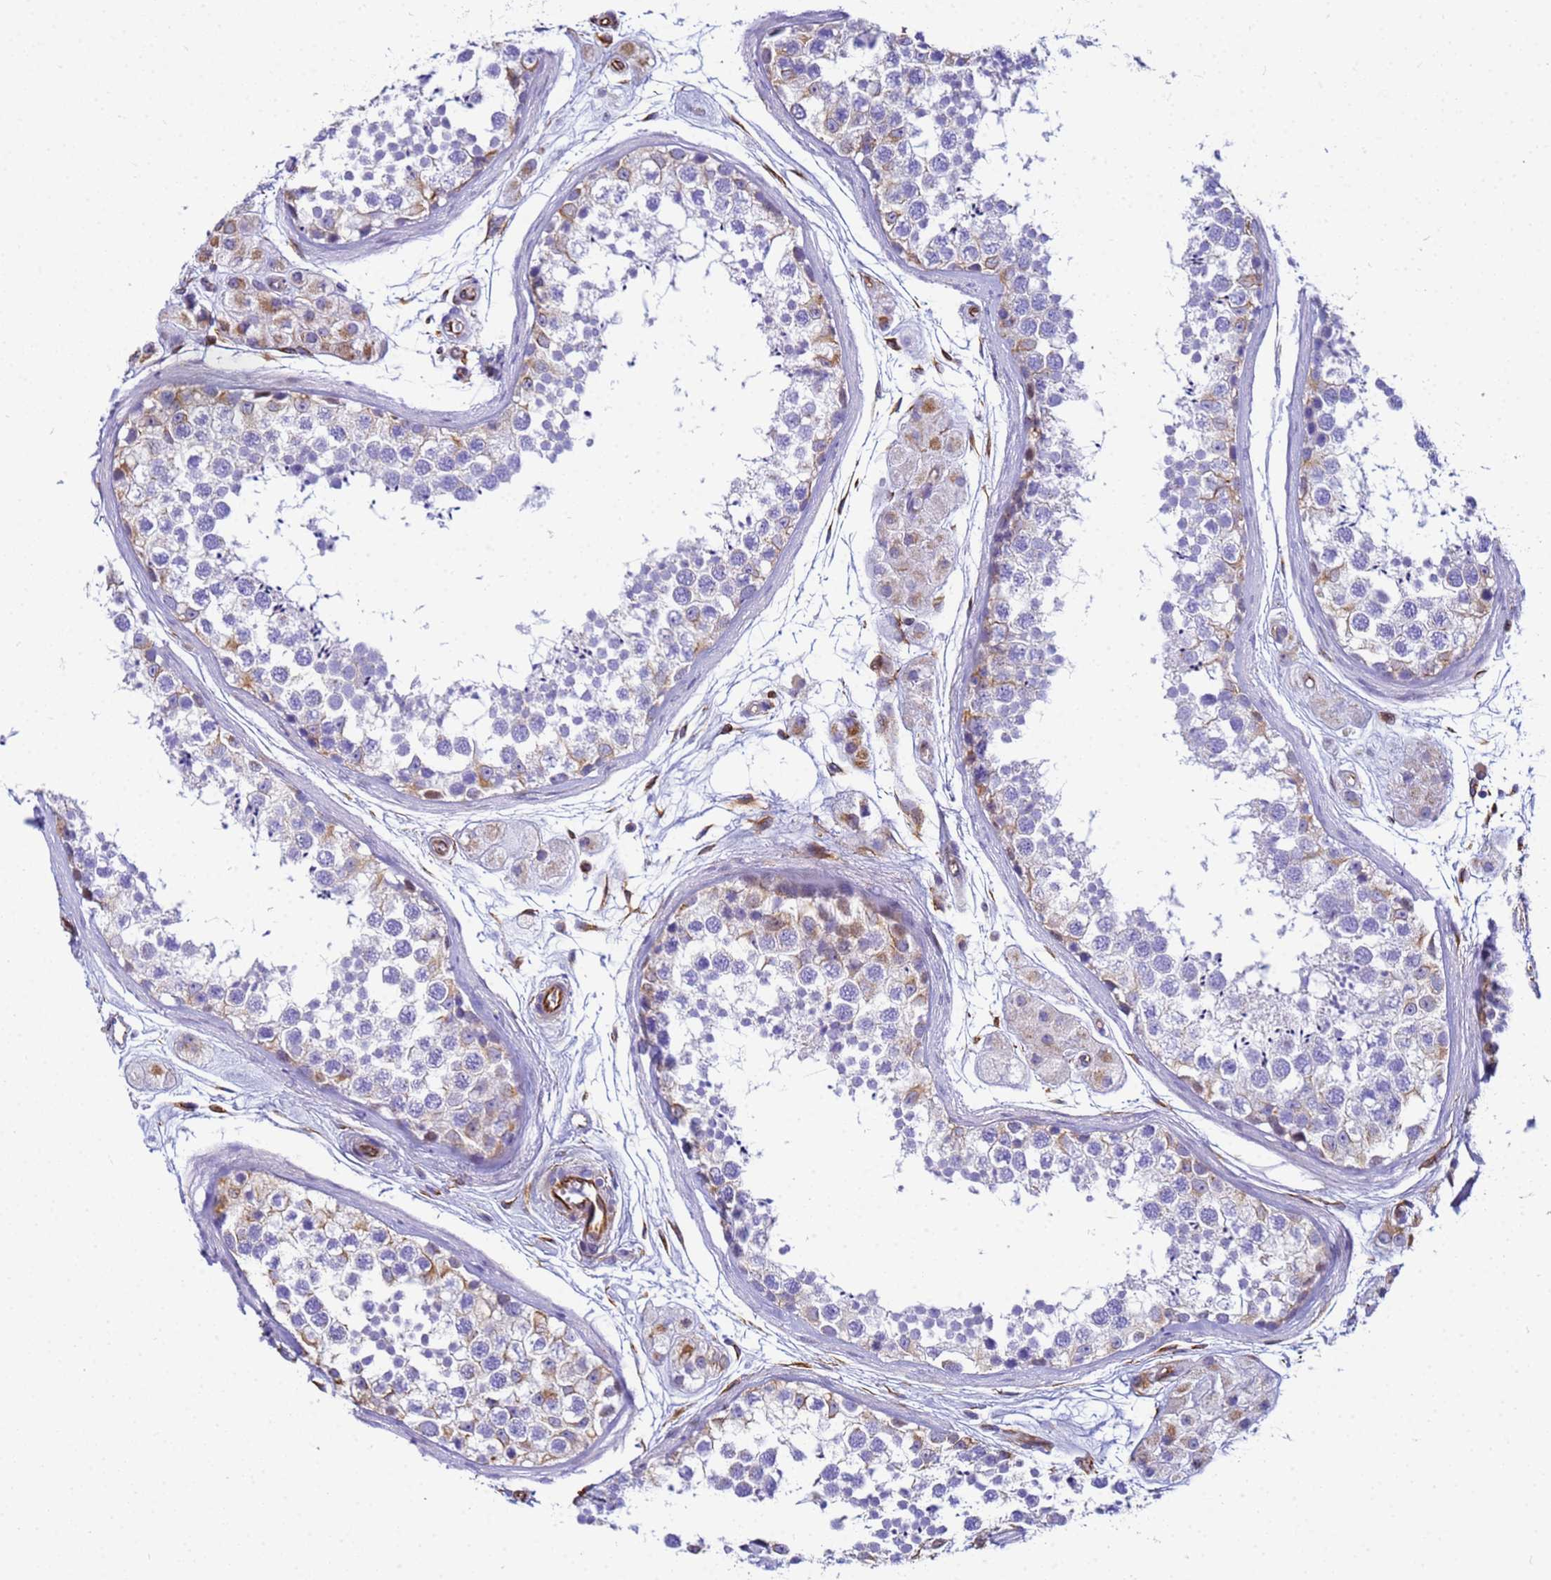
{"staining": {"intensity": "weak", "quantity": "25%-75%", "location": "cytoplasmic/membranous"}, "tissue": "testis", "cell_type": "Cells in seminiferous ducts", "image_type": "normal", "snomed": [{"axis": "morphology", "description": "Normal tissue, NOS"}, {"axis": "topography", "description": "Testis"}], "caption": "DAB immunohistochemical staining of unremarkable human testis shows weak cytoplasmic/membranous protein expression in about 25%-75% of cells in seminiferous ducts.", "gene": "UBXN2B", "patient": {"sex": "male", "age": 56}}